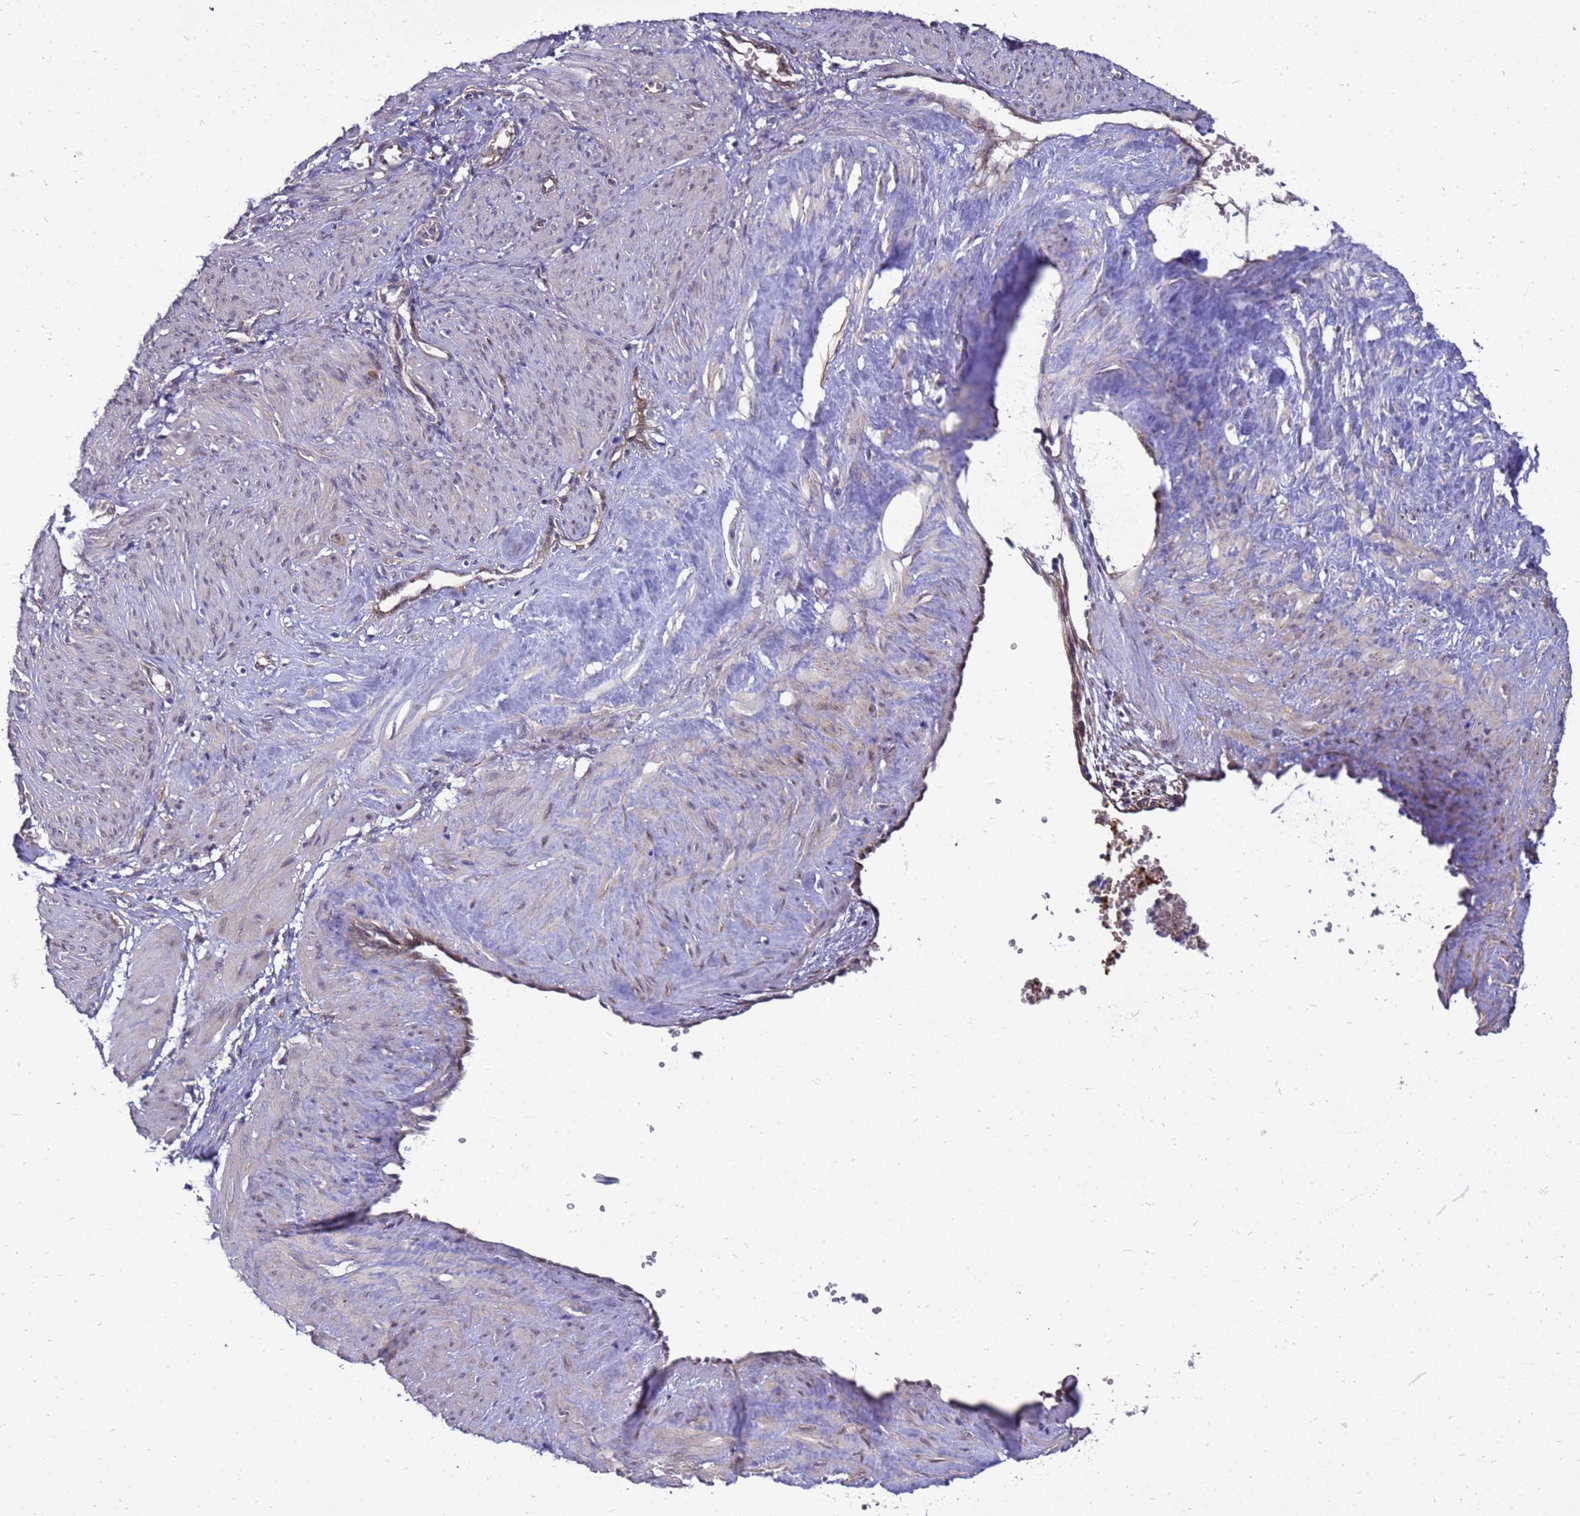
{"staining": {"intensity": "weak", "quantity": "<25%", "location": "cytoplasmic/membranous"}, "tissue": "smooth muscle", "cell_type": "Smooth muscle cells", "image_type": "normal", "snomed": [{"axis": "morphology", "description": "Normal tissue, NOS"}, {"axis": "topography", "description": "Endometrium"}], "caption": "Human smooth muscle stained for a protein using immunohistochemistry reveals no expression in smooth muscle cells.", "gene": "EIF4EBP3", "patient": {"sex": "female", "age": 33}}